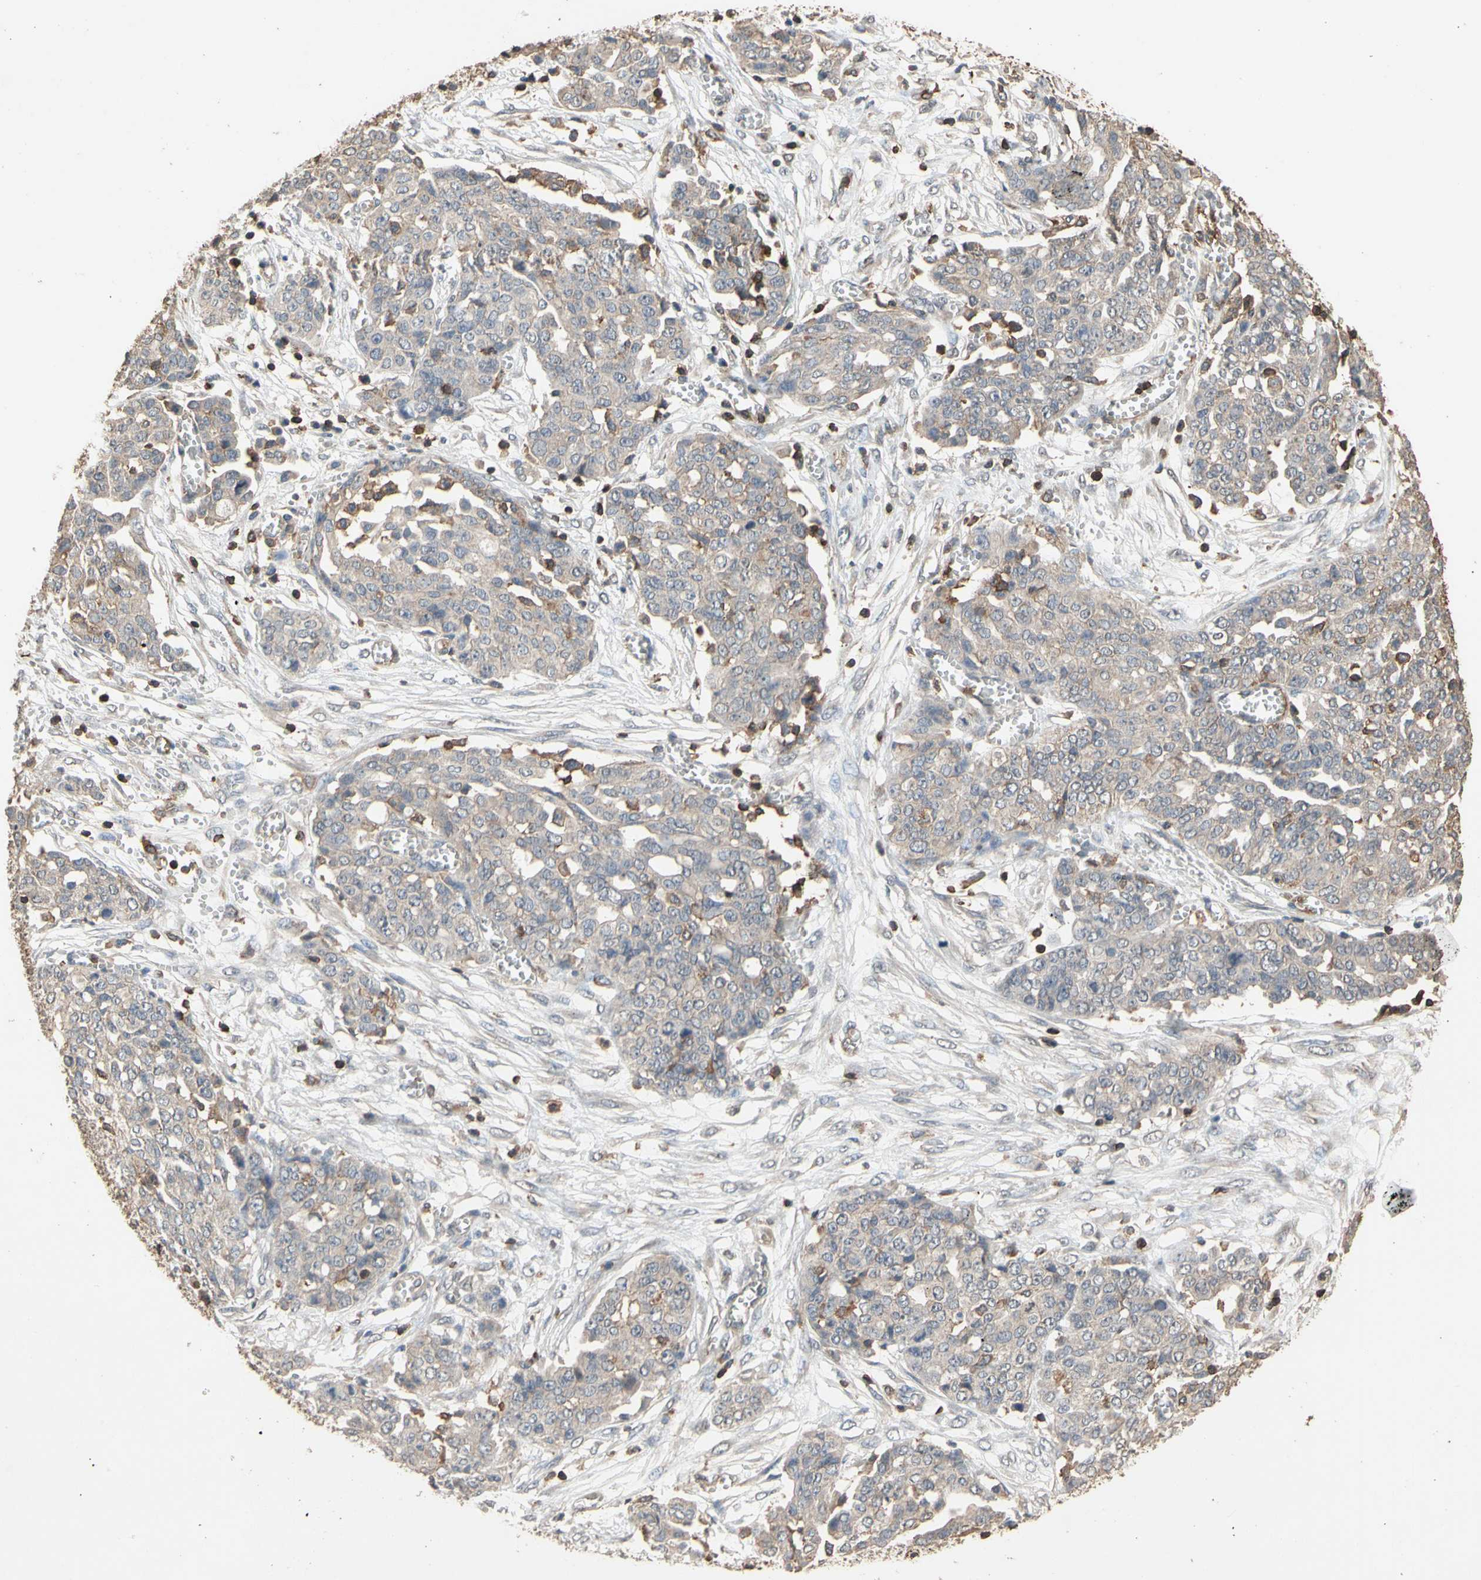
{"staining": {"intensity": "weak", "quantity": "25%-75%", "location": "cytoplasmic/membranous"}, "tissue": "ovarian cancer", "cell_type": "Tumor cells", "image_type": "cancer", "snomed": [{"axis": "morphology", "description": "Cystadenocarcinoma, serous, NOS"}, {"axis": "topography", "description": "Soft tissue"}, {"axis": "topography", "description": "Ovary"}], "caption": "High-magnification brightfield microscopy of serous cystadenocarcinoma (ovarian) stained with DAB (brown) and counterstained with hematoxylin (blue). tumor cells exhibit weak cytoplasmic/membranous staining is present in about25%-75% of cells.", "gene": "MAP3K10", "patient": {"sex": "female", "age": 57}}